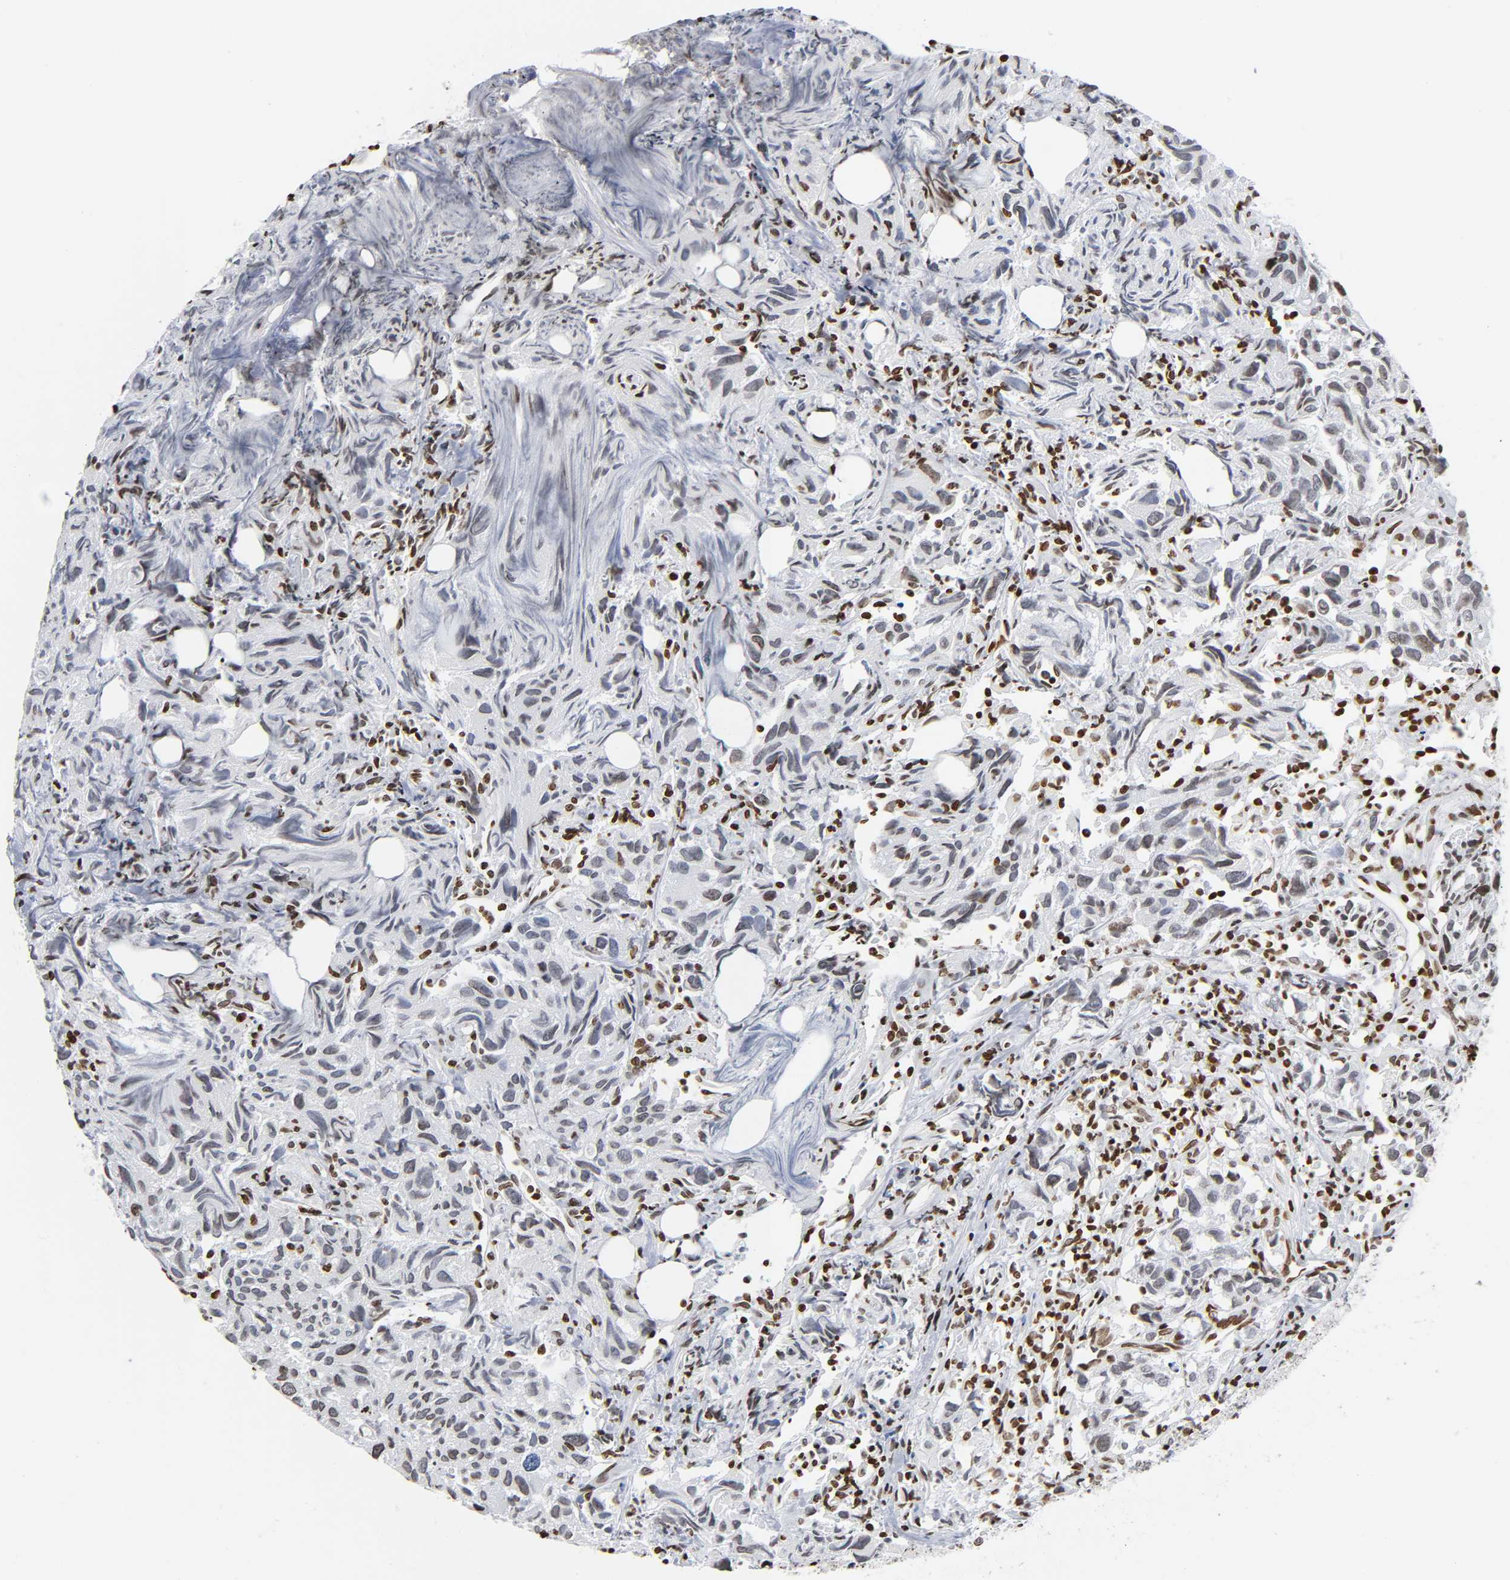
{"staining": {"intensity": "moderate", "quantity": "25%-75%", "location": "nuclear"}, "tissue": "urothelial cancer", "cell_type": "Tumor cells", "image_type": "cancer", "snomed": [{"axis": "morphology", "description": "Urothelial carcinoma, High grade"}, {"axis": "topography", "description": "Urinary bladder"}], "caption": "A photomicrograph of urothelial cancer stained for a protein reveals moderate nuclear brown staining in tumor cells.", "gene": "HOXA6", "patient": {"sex": "female", "age": 75}}